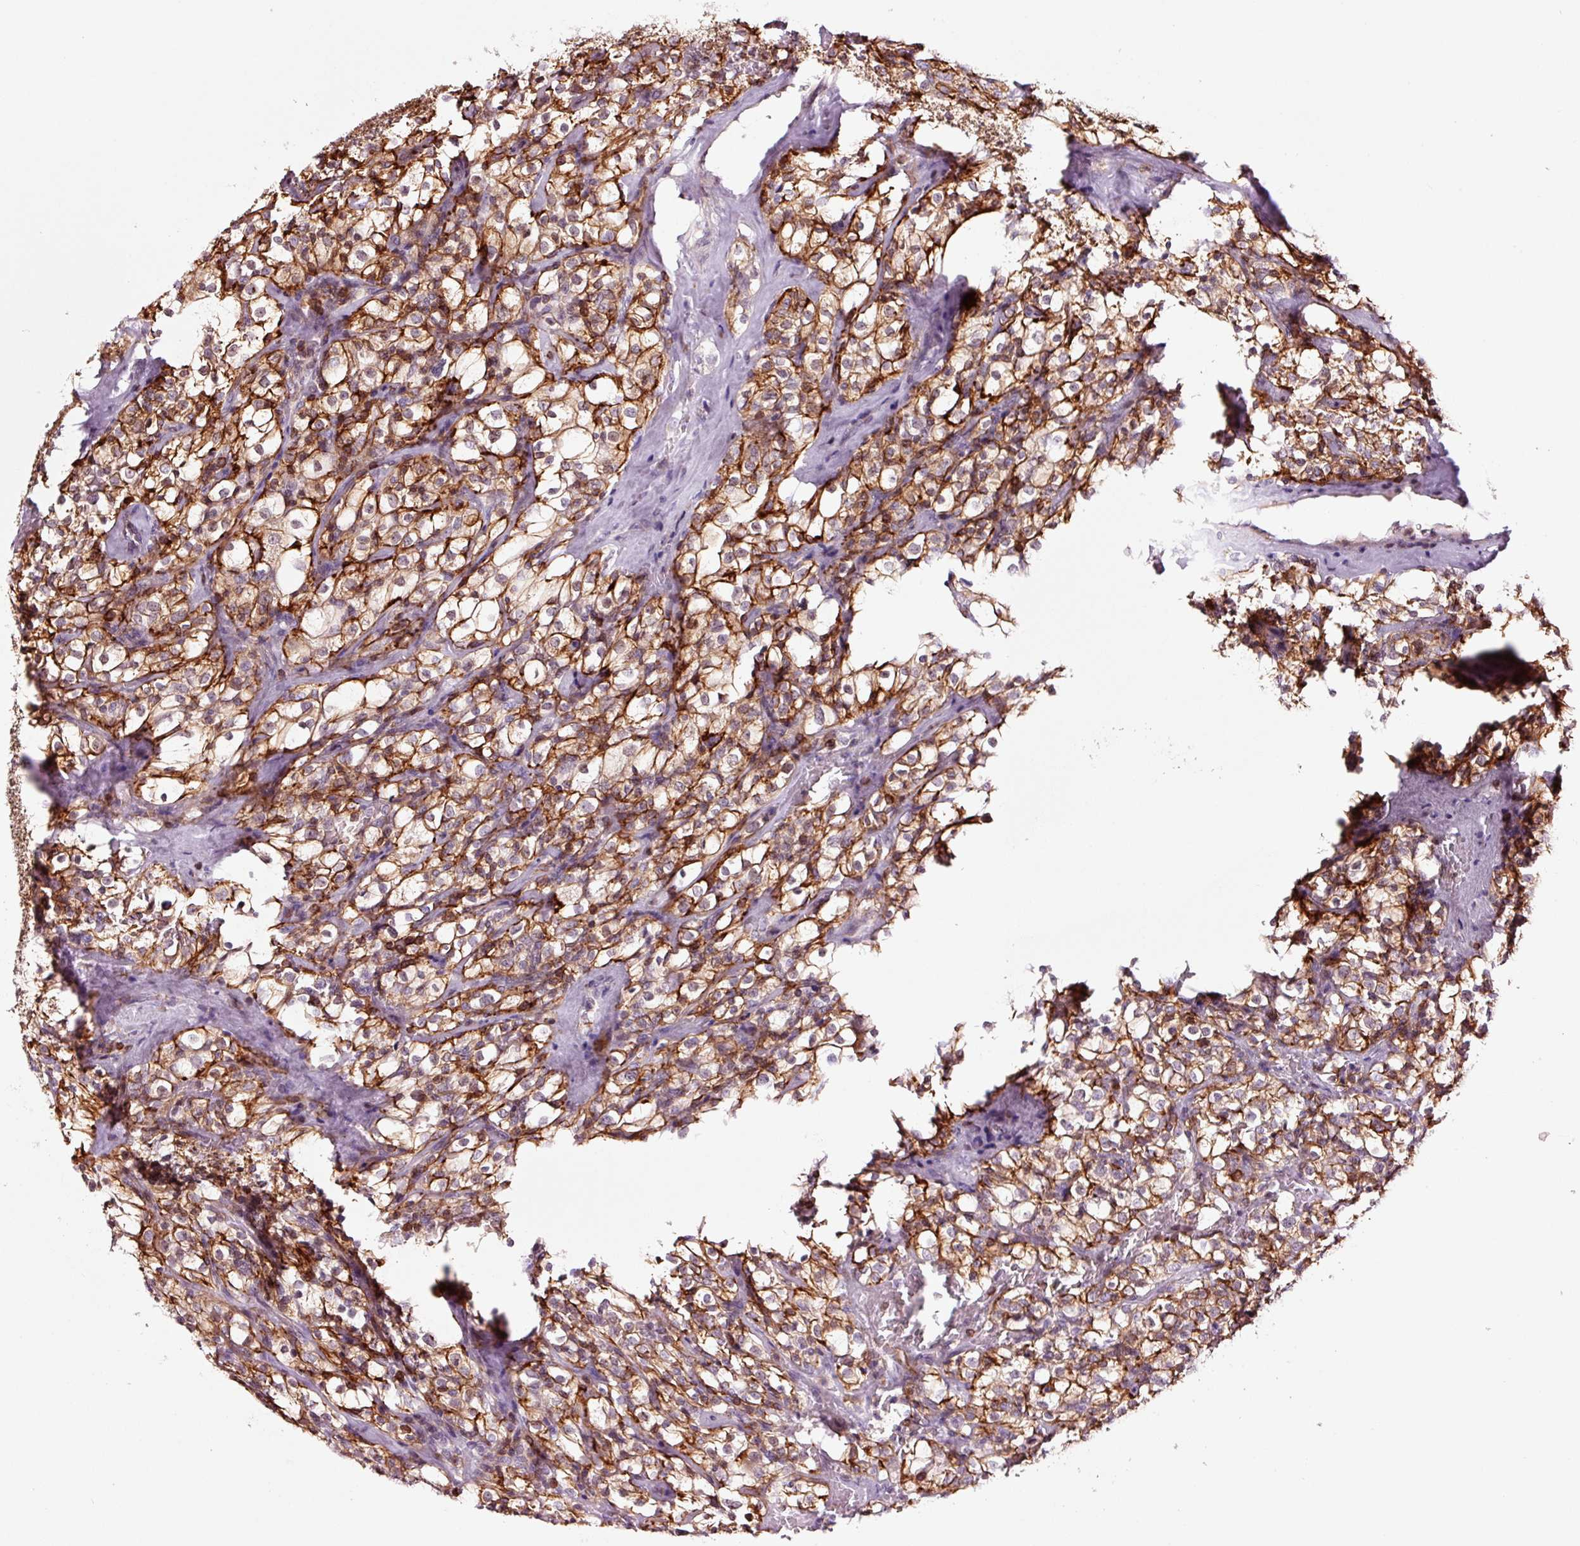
{"staining": {"intensity": "strong", "quantity": ">75%", "location": "cytoplasmic/membranous"}, "tissue": "renal cancer", "cell_type": "Tumor cells", "image_type": "cancer", "snomed": [{"axis": "morphology", "description": "Adenocarcinoma, NOS"}, {"axis": "topography", "description": "Kidney"}], "caption": "Immunohistochemistry staining of renal cancer (adenocarcinoma), which reveals high levels of strong cytoplasmic/membranous staining in about >75% of tumor cells indicating strong cytoplasmic/membranous protein staining. The staining was performed using DAB (brown) for protein detection and nuclei were counterstained in hematoxylin (blue).", "gene": "ADD3", "patient": {"sex": "female", "age": 74}}